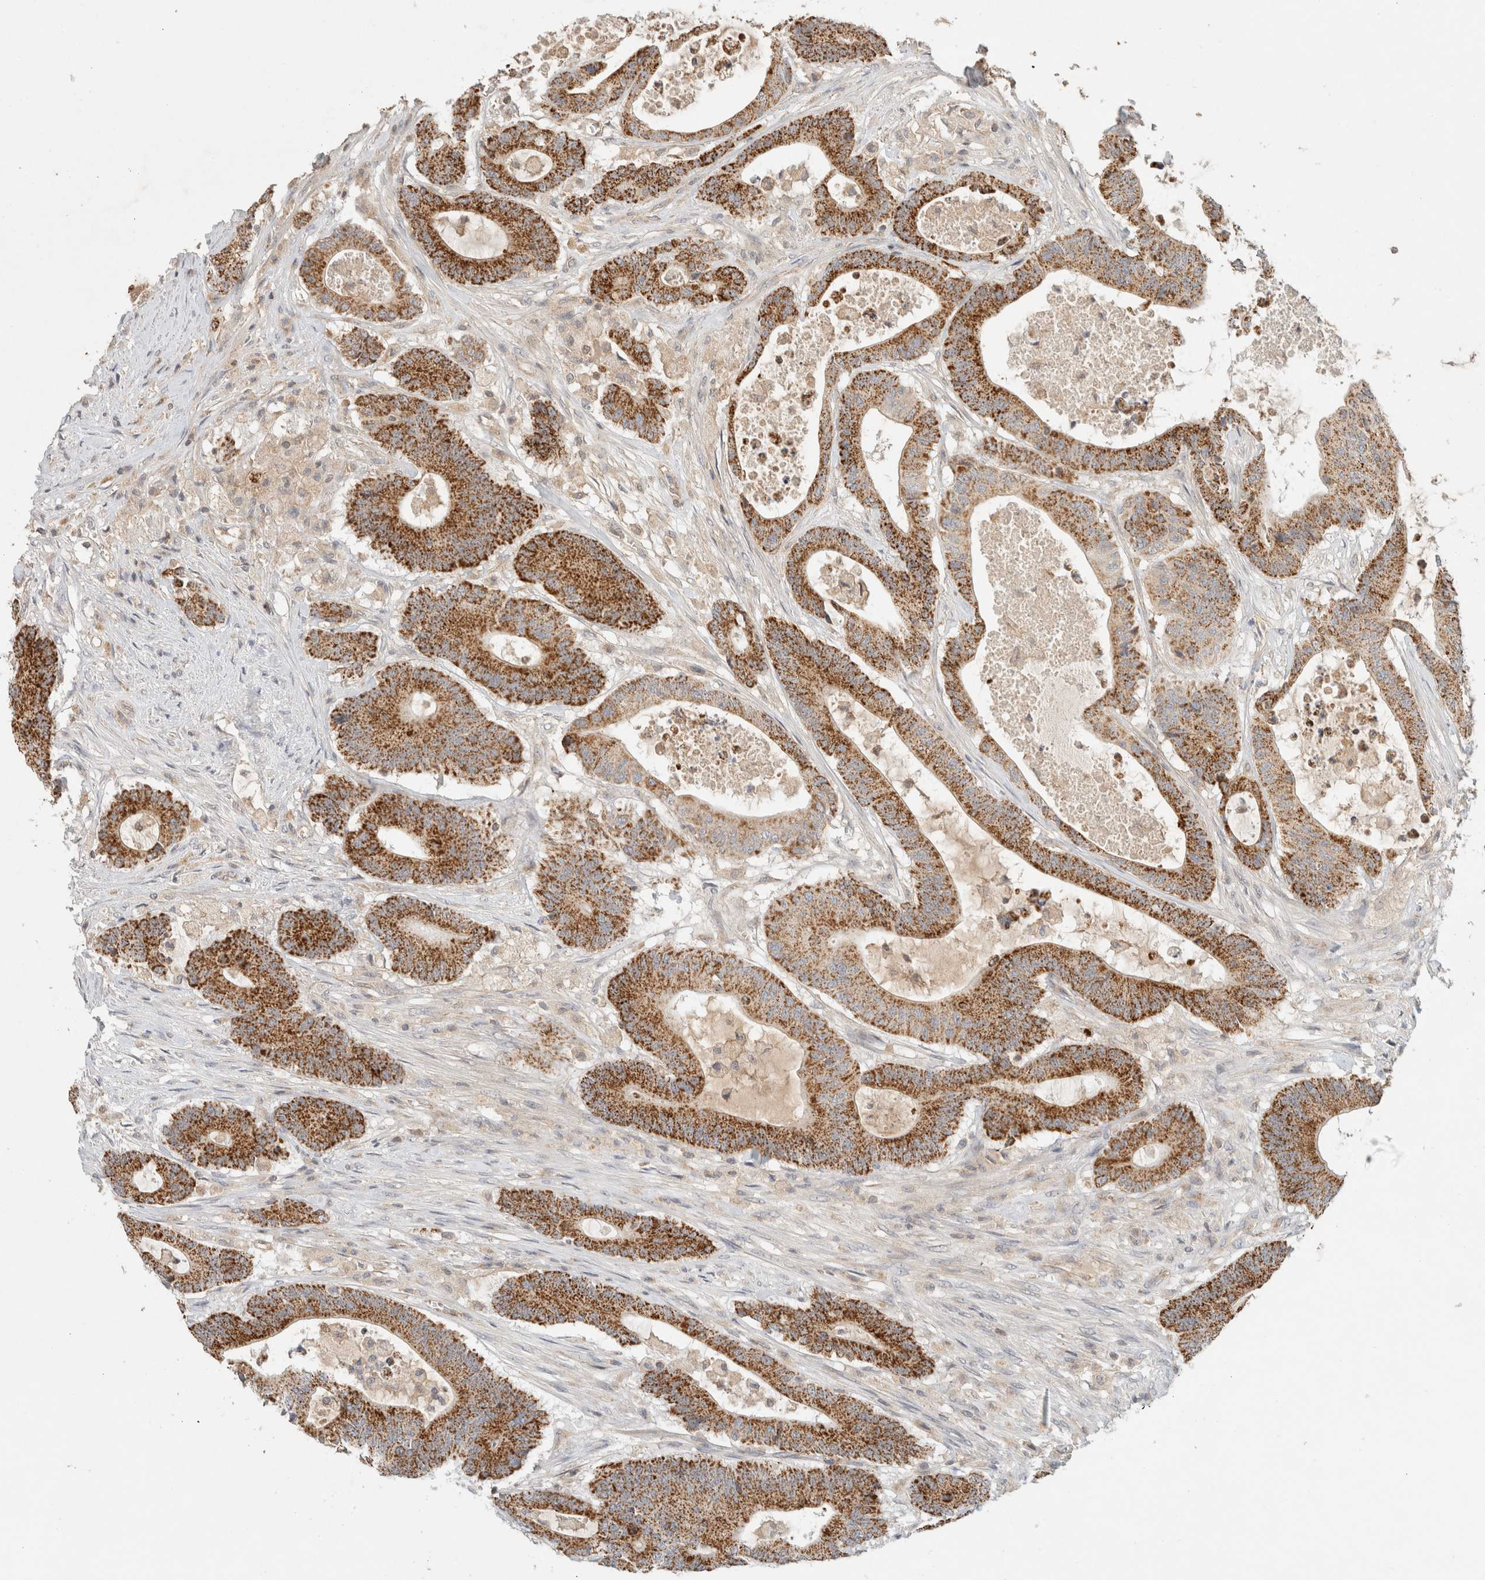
{"staining": {"intensity": "strong", "quantity": ">75%", "location": "cytoplasmic/membranous"}, "tissue": "colorectal cancer", "cell_type": "Tumor cells", "image_type": "cancer", "snomed": [{"axis": "morphology", "description": "Adenocarcinoma, NOS"}, {"axis": "topography", "description": "Colon"}], "caption": "A brown stain shows strong cytoplasmic/membranous staining of a protein in human colorectal cancer tumor cells. The protein of interest is stained brown, and the nuclei are stained in blue (DAB (3,3'-diaminobenzidine) IHC with brightfield microscopy, high magnification).", "gene": "MRM3", "patient": {"sex": "female", "age": 84}}